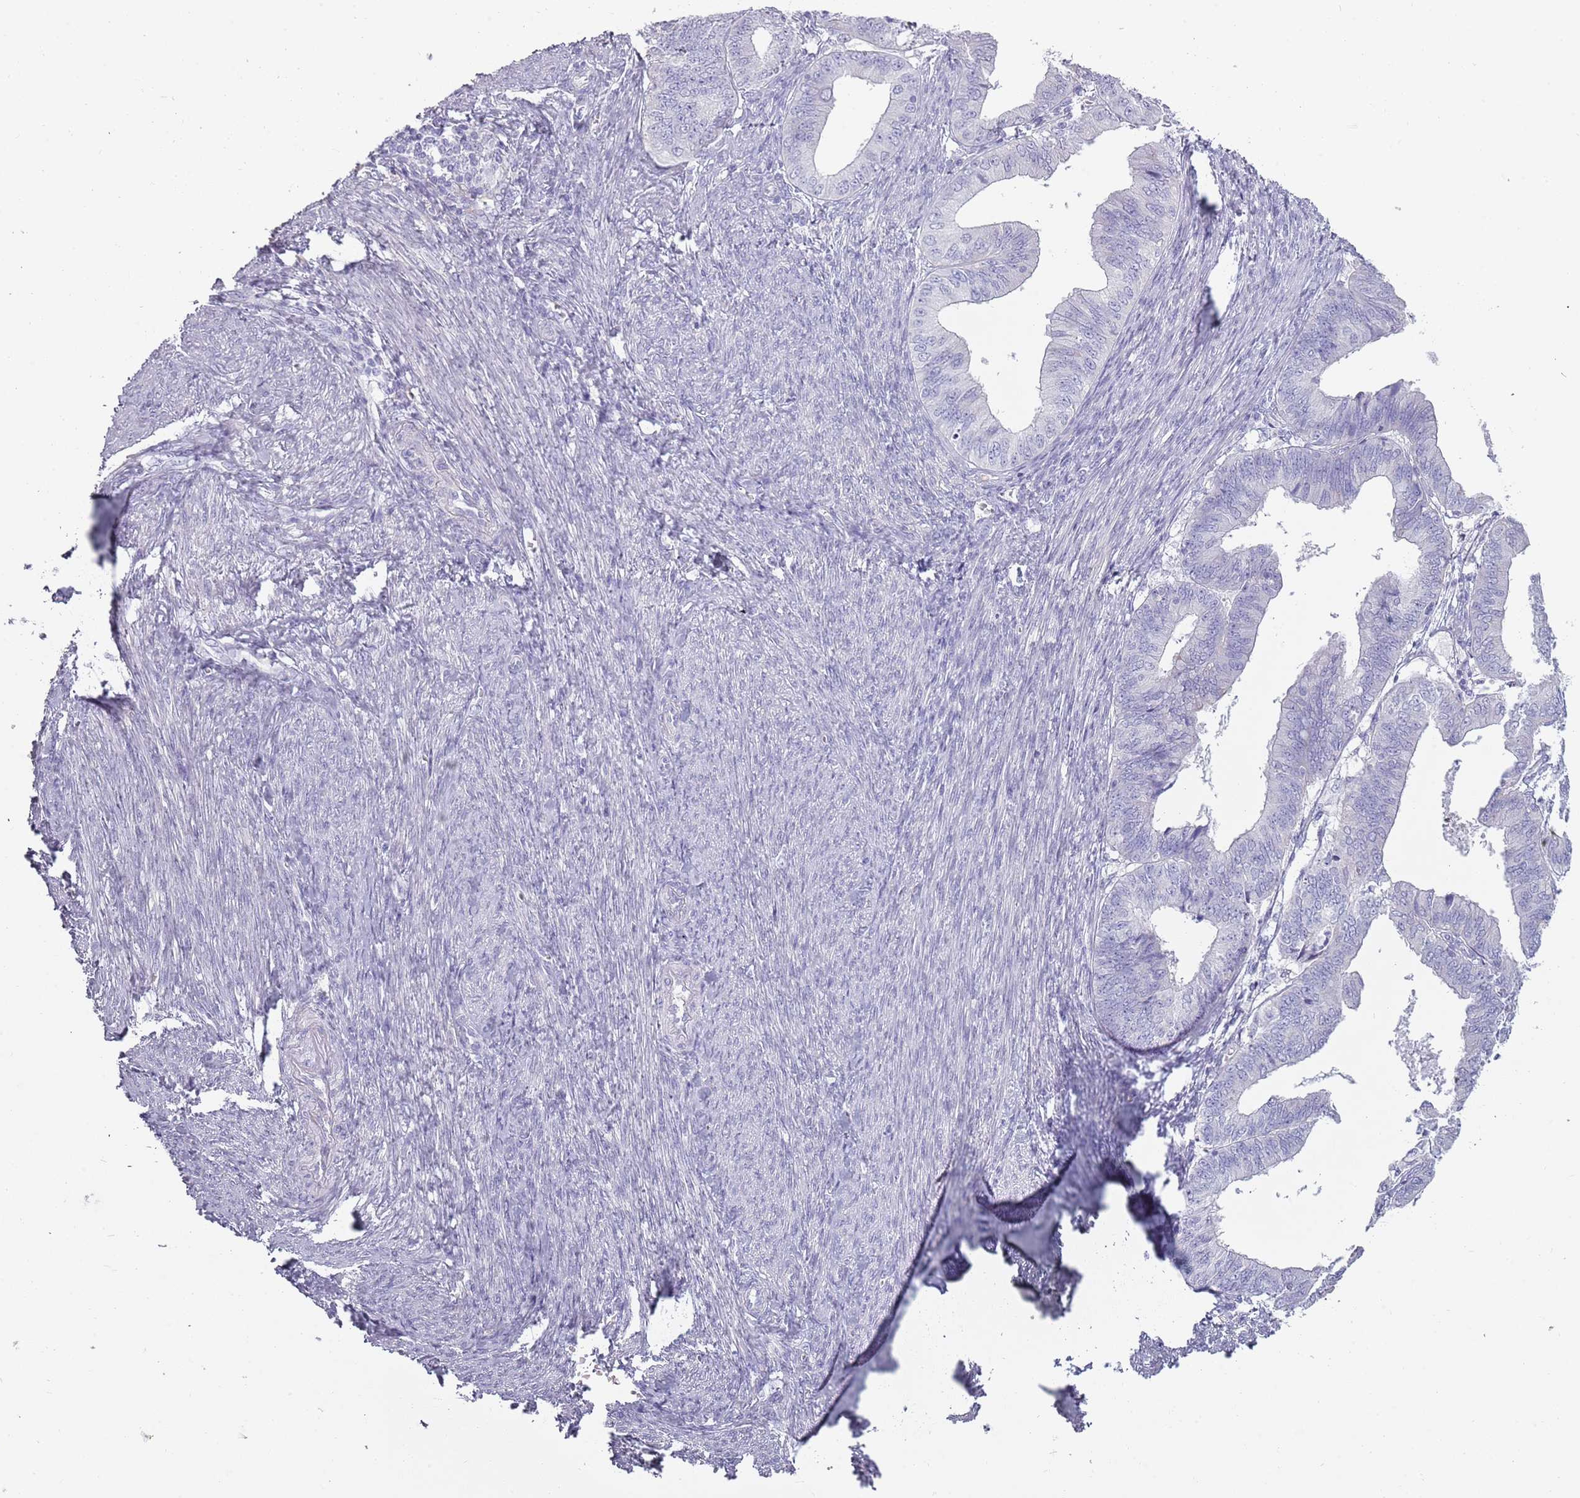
{"staining": {"intensity": "weak", "quantity": "<25%", "location": "cytoplasmic/membranous"}, "tissue": "endometrial cancer", "cell_type": "Tumor cells", "image_type": "cancer", "snomed": [{"axis": "morphology", "description": "Adenocarcinoma, NOS"}, {"axis": "topography", "description": "Endometrium"}], "caption": "IHC histopathology image of neoplastic tissue: human adenocarcinoma (endometrial) stained with DAB demonstrates no significant protein positivity in tumor cells.", "gene": "TNFRSF6B", "patient": {"sex": "female", "age": 56}}